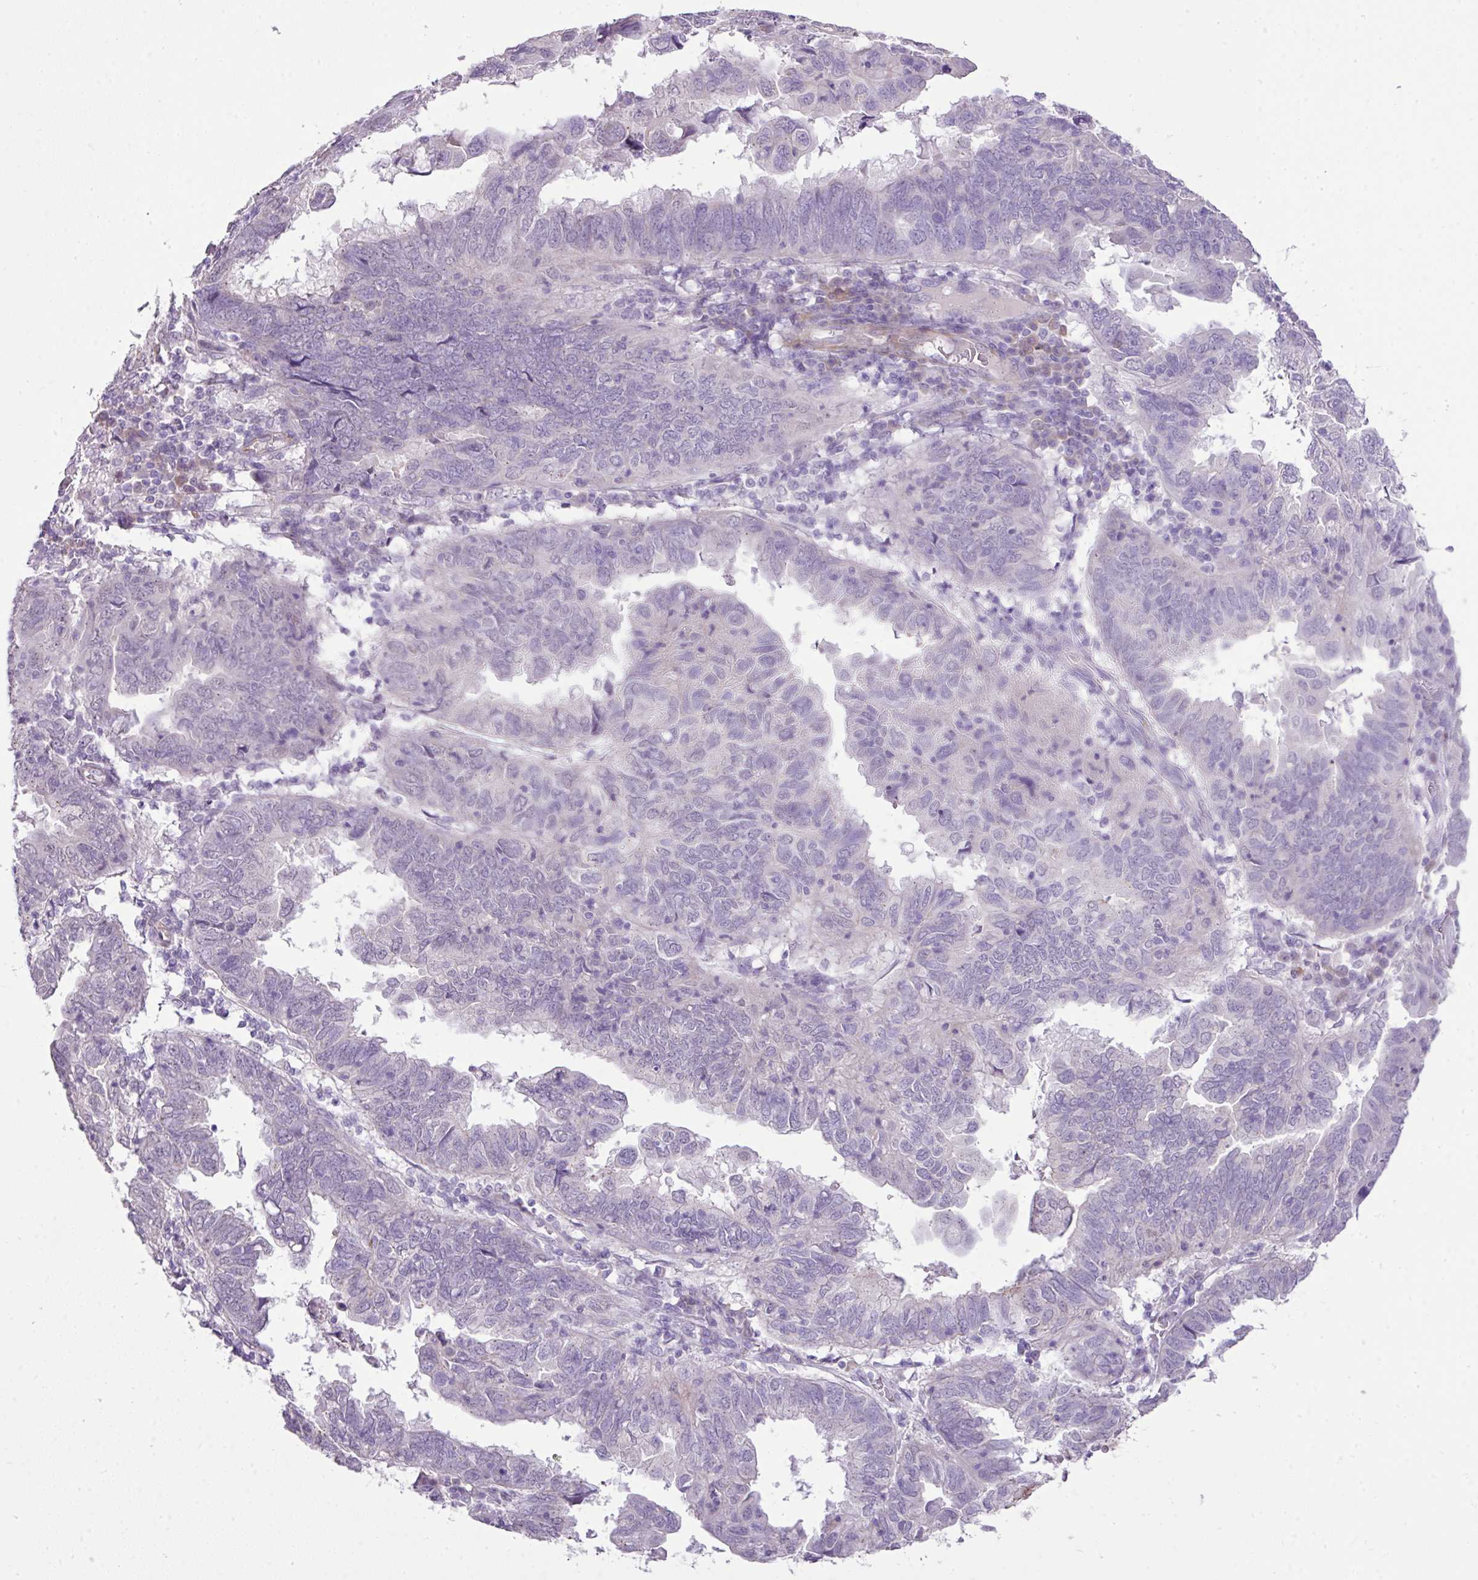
{"staining": {"intensity": "negative", "quantity": "none", "location": "none"}, "tissue": "endometrial cancer", "cell_type": "Tumor cells", "image_type": "cancer", "snomed": [{"axis": "morphology", "description": "Adenocarcinoma, NOS"}, {"axis": "topography", "description": "Uterus"}], "caption": "This is an IHC histopathology image of human endometrial cancer (adenocarcinoma). There is no expression in tumor cells.", "gene": "DIP2A", "patient": {"sex": "female", "age": 77}}